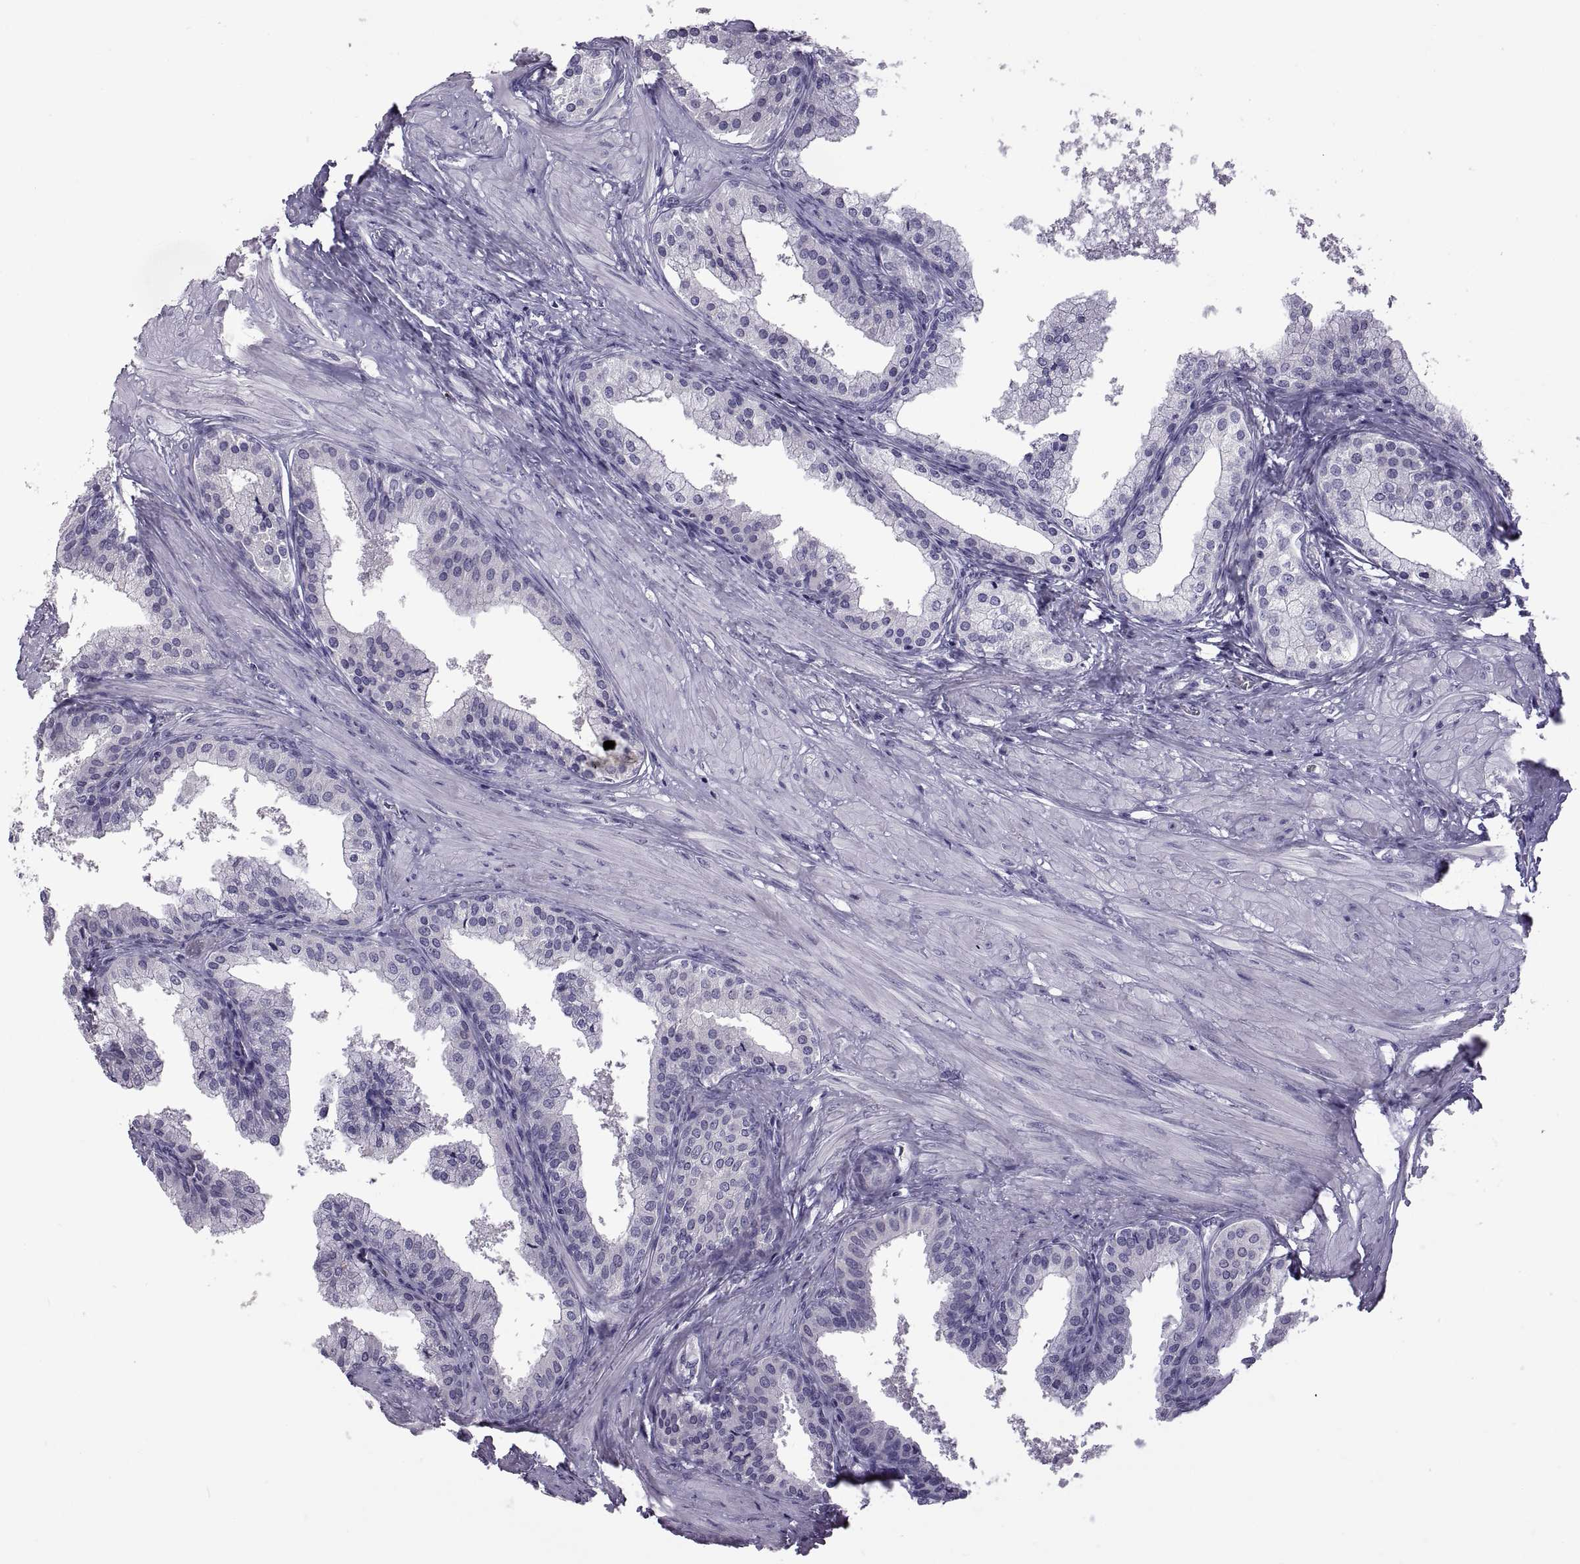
{"staining": {"intensity": "negative", "quantity": "none", "location": "none"}, "tissue": "prostate cancer", "cell_type": "Tumor cells", "image_type": "cancer", "snomed": [{"axis": "morphology", "description": "Adenocarcinoma, Low grade"}, {"axis": "topography", "description": "Prostate"}], "caption": "Tumor cells are negative for protein expression in human prostate cancer.", "gene": "RDM1", "patient": {"sex": "male", "age": 56}}